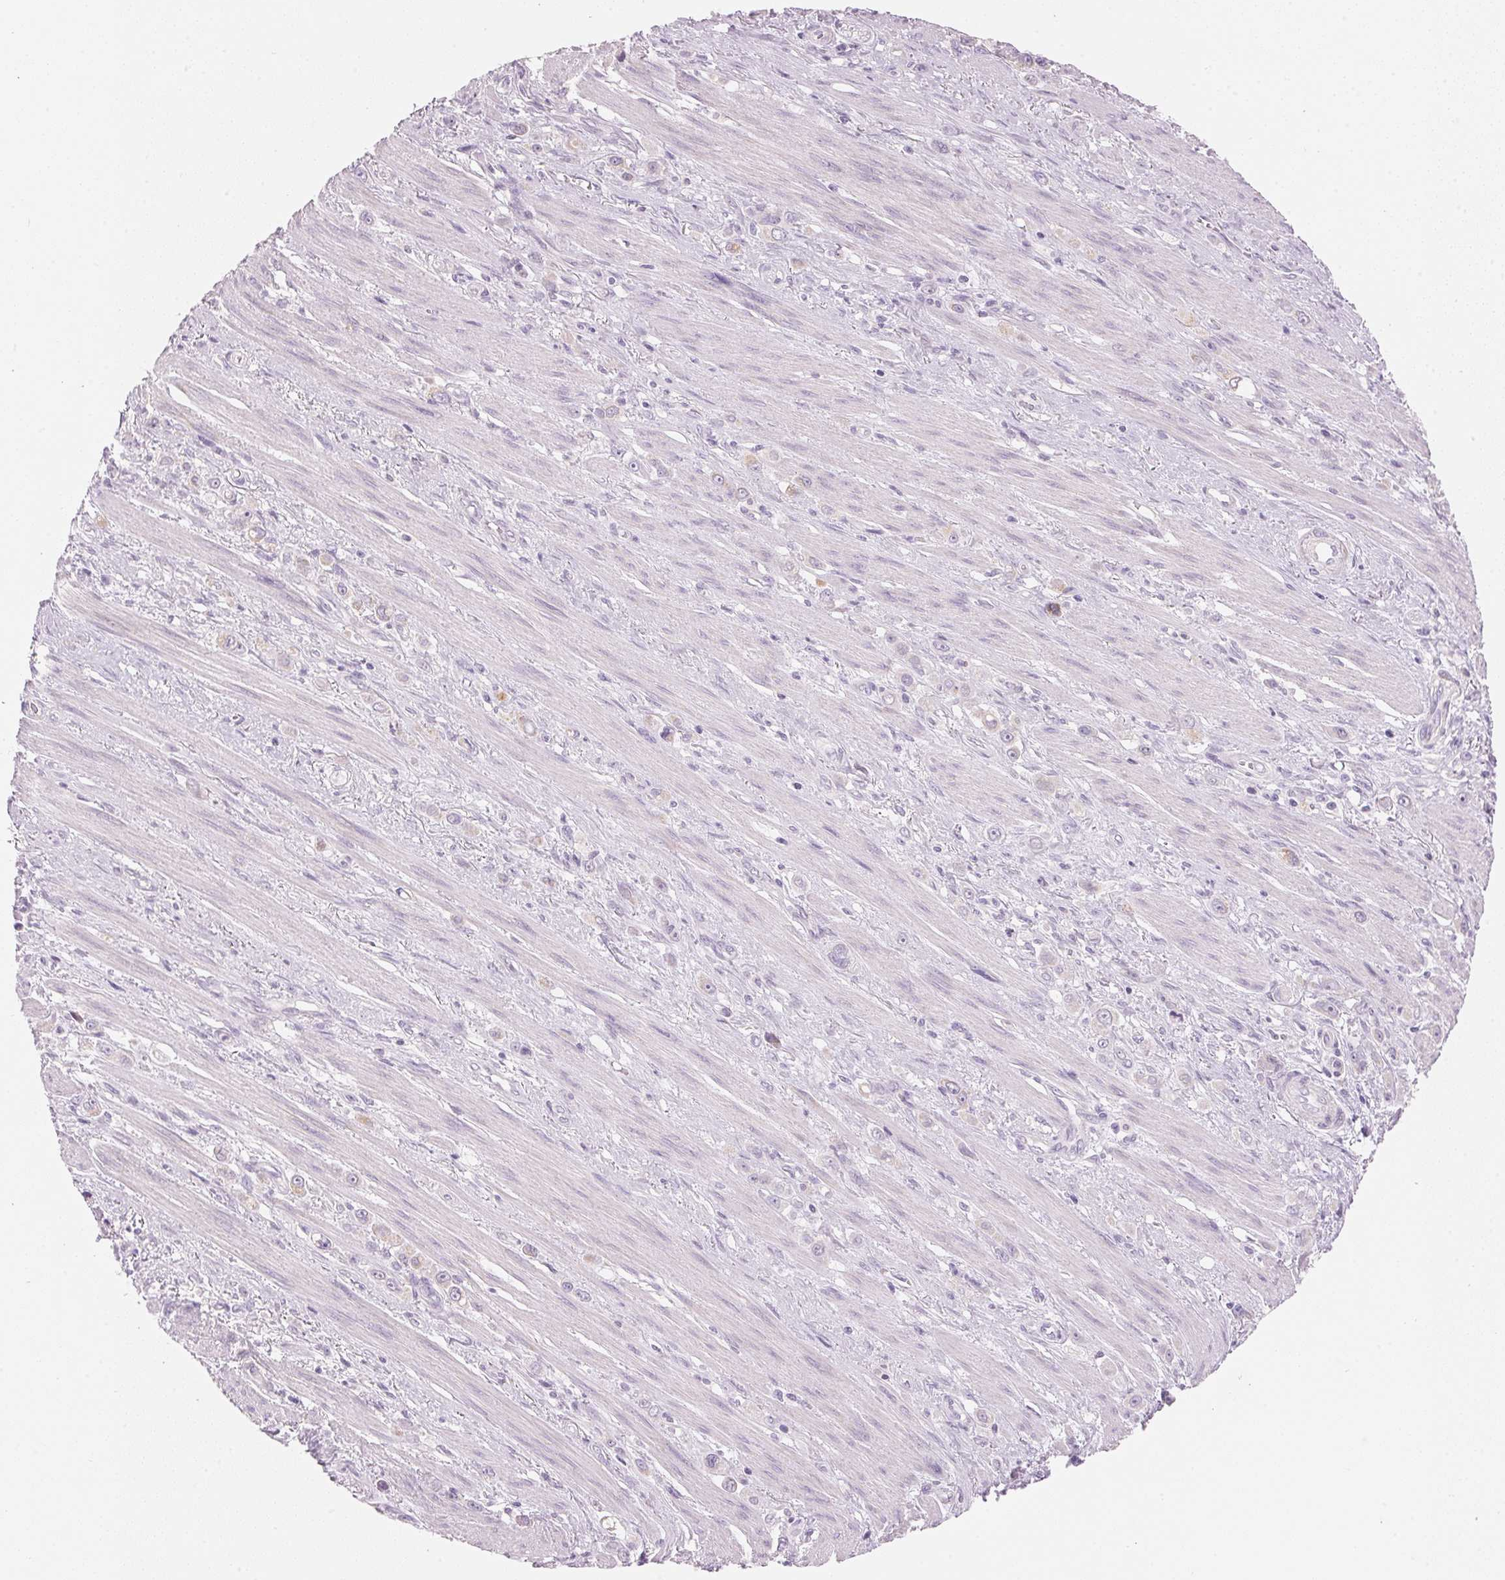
{"staining": {"intensity": "negative", "quantity": "none", "location": "none"}, "tissue": "stomach cancer", "cell_type": "Tumor cells", "image_type": "cancer", "snomed": [{"axis": "morphology", "description": "Adenocarcinoma, NOS"}, {"axis": "topography", "description": "Stomach, upper"}], "caption": "Immunohistochemistry (IHC) photomicrograph of neoplastic tissue: stomach adenocarcinoma stained with DAB exhibits no significant protein positivity in tumor cells. (Brightfield microscopy of DAB IHC at high magnification).", "gene": "HOXB13", "patient": {"sex": "male", "age": 75}}